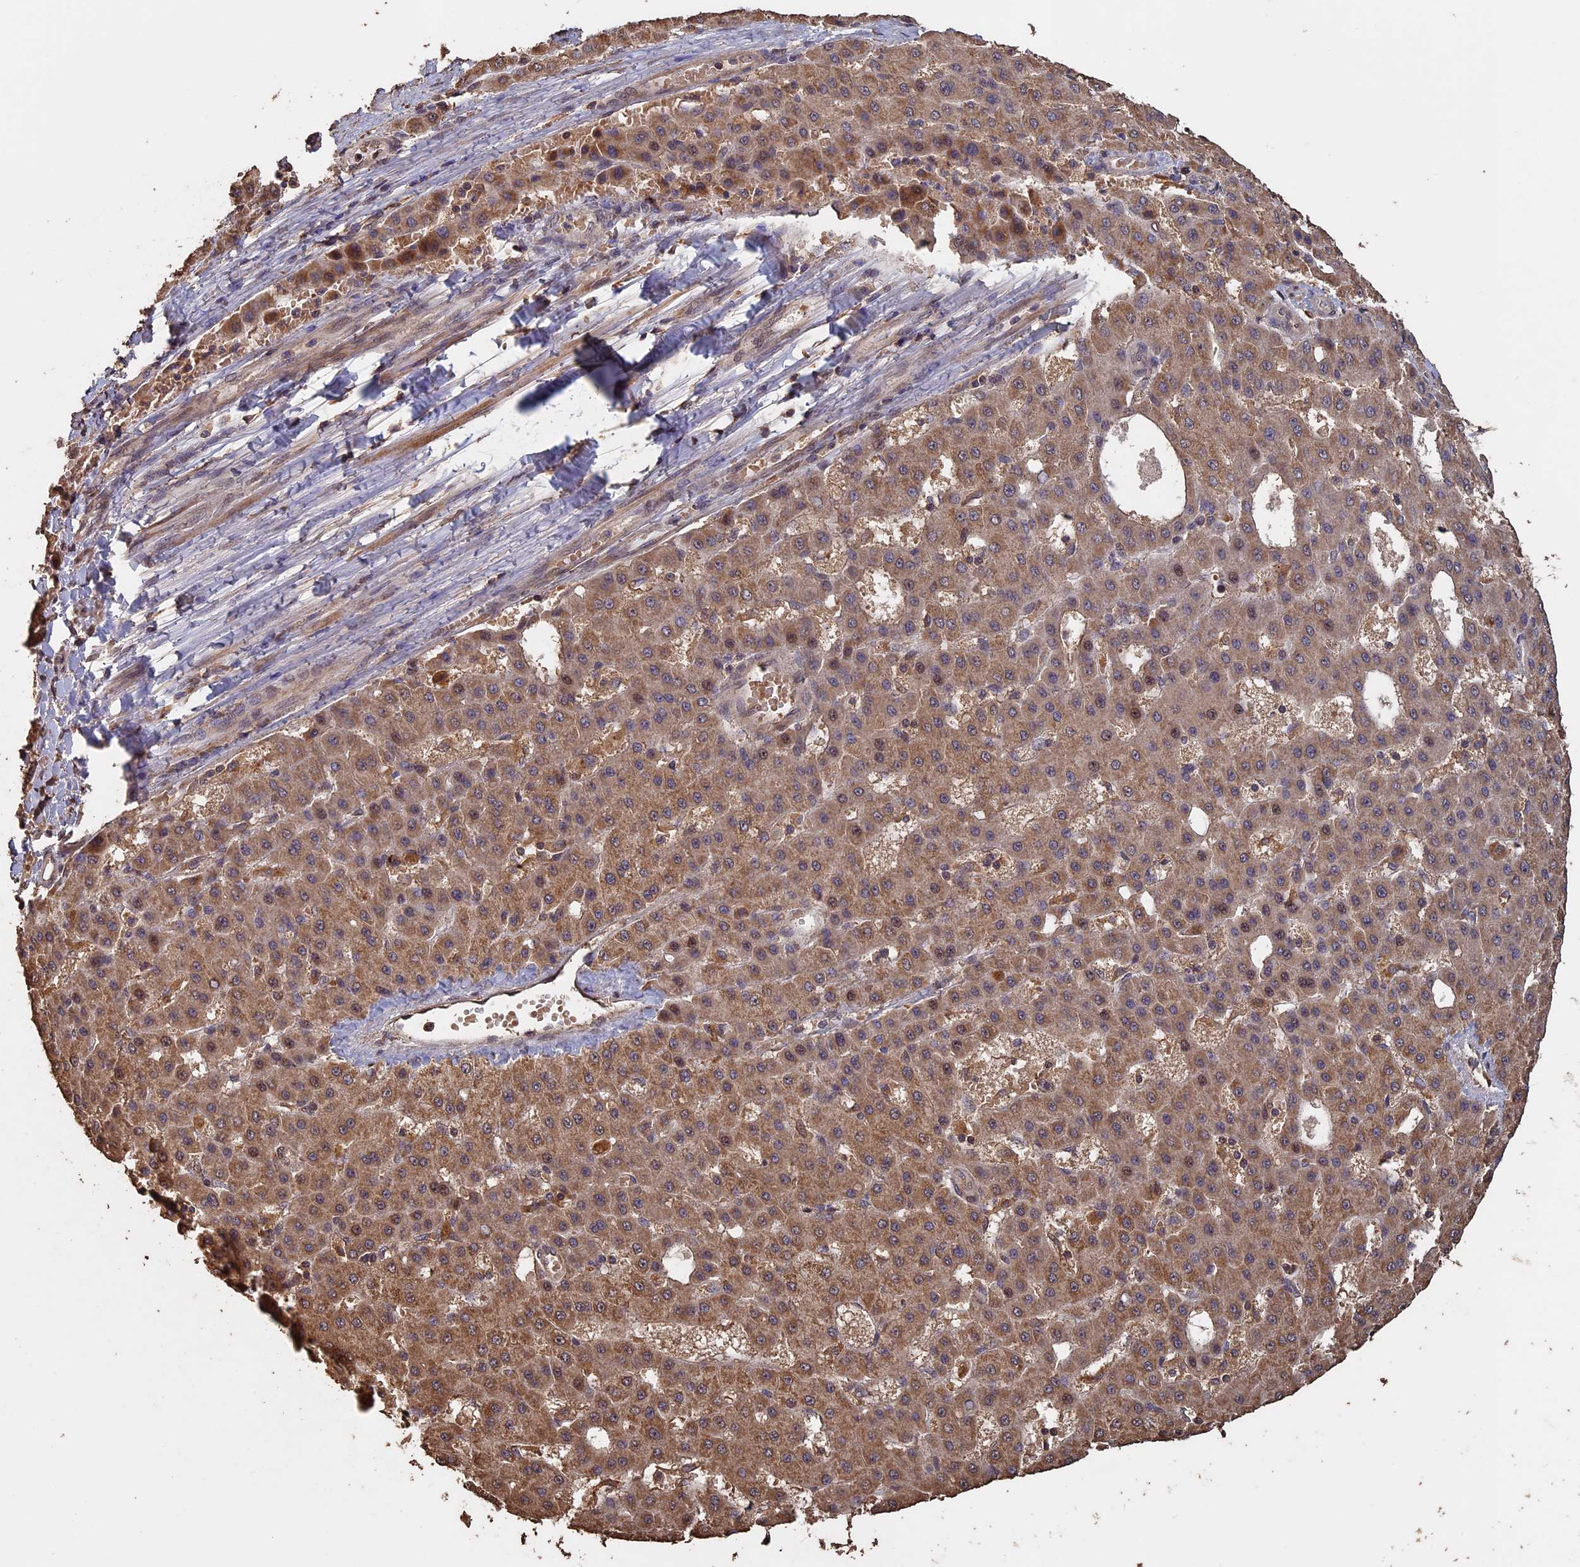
{"staining": {"intensity": "moderate", "quantity": ">75%", "location": "cytoplasmic/membranous"}, "tissue": "liver cancer", "cell_type": "Tumor cells", "image_type": "cancer", "snomed": [{"axis": "morphology", "description": "Carcinoma, Hepatocellular, NOS"}, {"axis": "topography", "description": "Liver"}], "caption": "Protein expression by immunohistochemistry exhibits moderate cytoplasmic/membranous staining in approximately >75% of tumor cells in liver cancer (hepatocellular carcinoma). The staining was performed using DAB to visualize the protein expression in brown, while the nuclei were stained in blue with hematoxylin (Magnification: 20x).", "gene": "HUNK", "patient": {"sex": "male", "age": 47}}